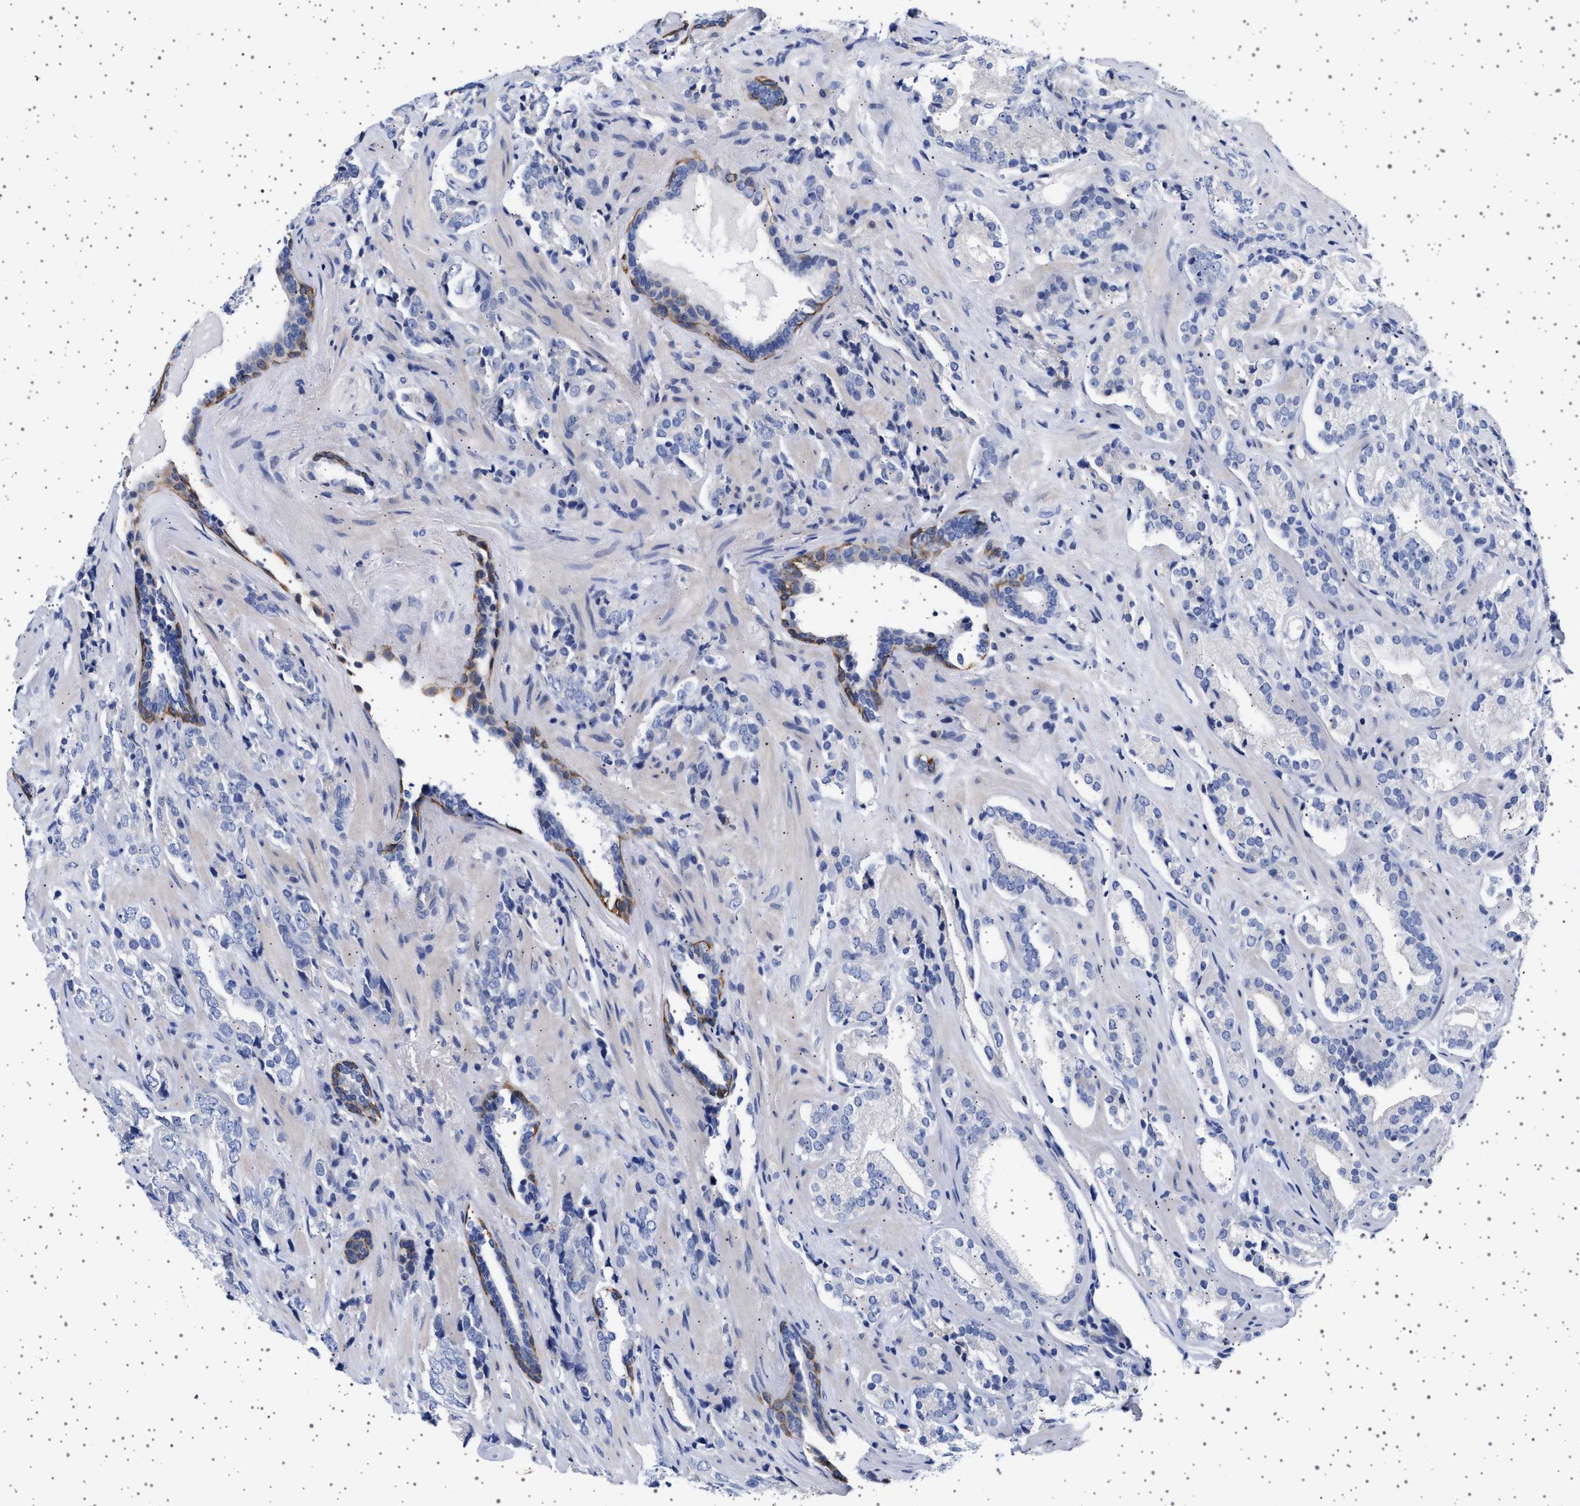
{"staining": {"intensity": "negative", "quantity": "none", "location": "none"}, "tissue": "prostate cancer", "cell_type": "Tumor cells", "image_type": "cancer", "snomed": [{"axis": "morphology", "description": "Adenocarcinoma, High grade"}, {"axis": "topography", "description": "Prostate"}], "caption": "Tumor cells show no significant expression in prostate adenocarcinoma (high-grade).", "gene": "TRMT10B", "patient": {"sex": "male", "age": 71}}